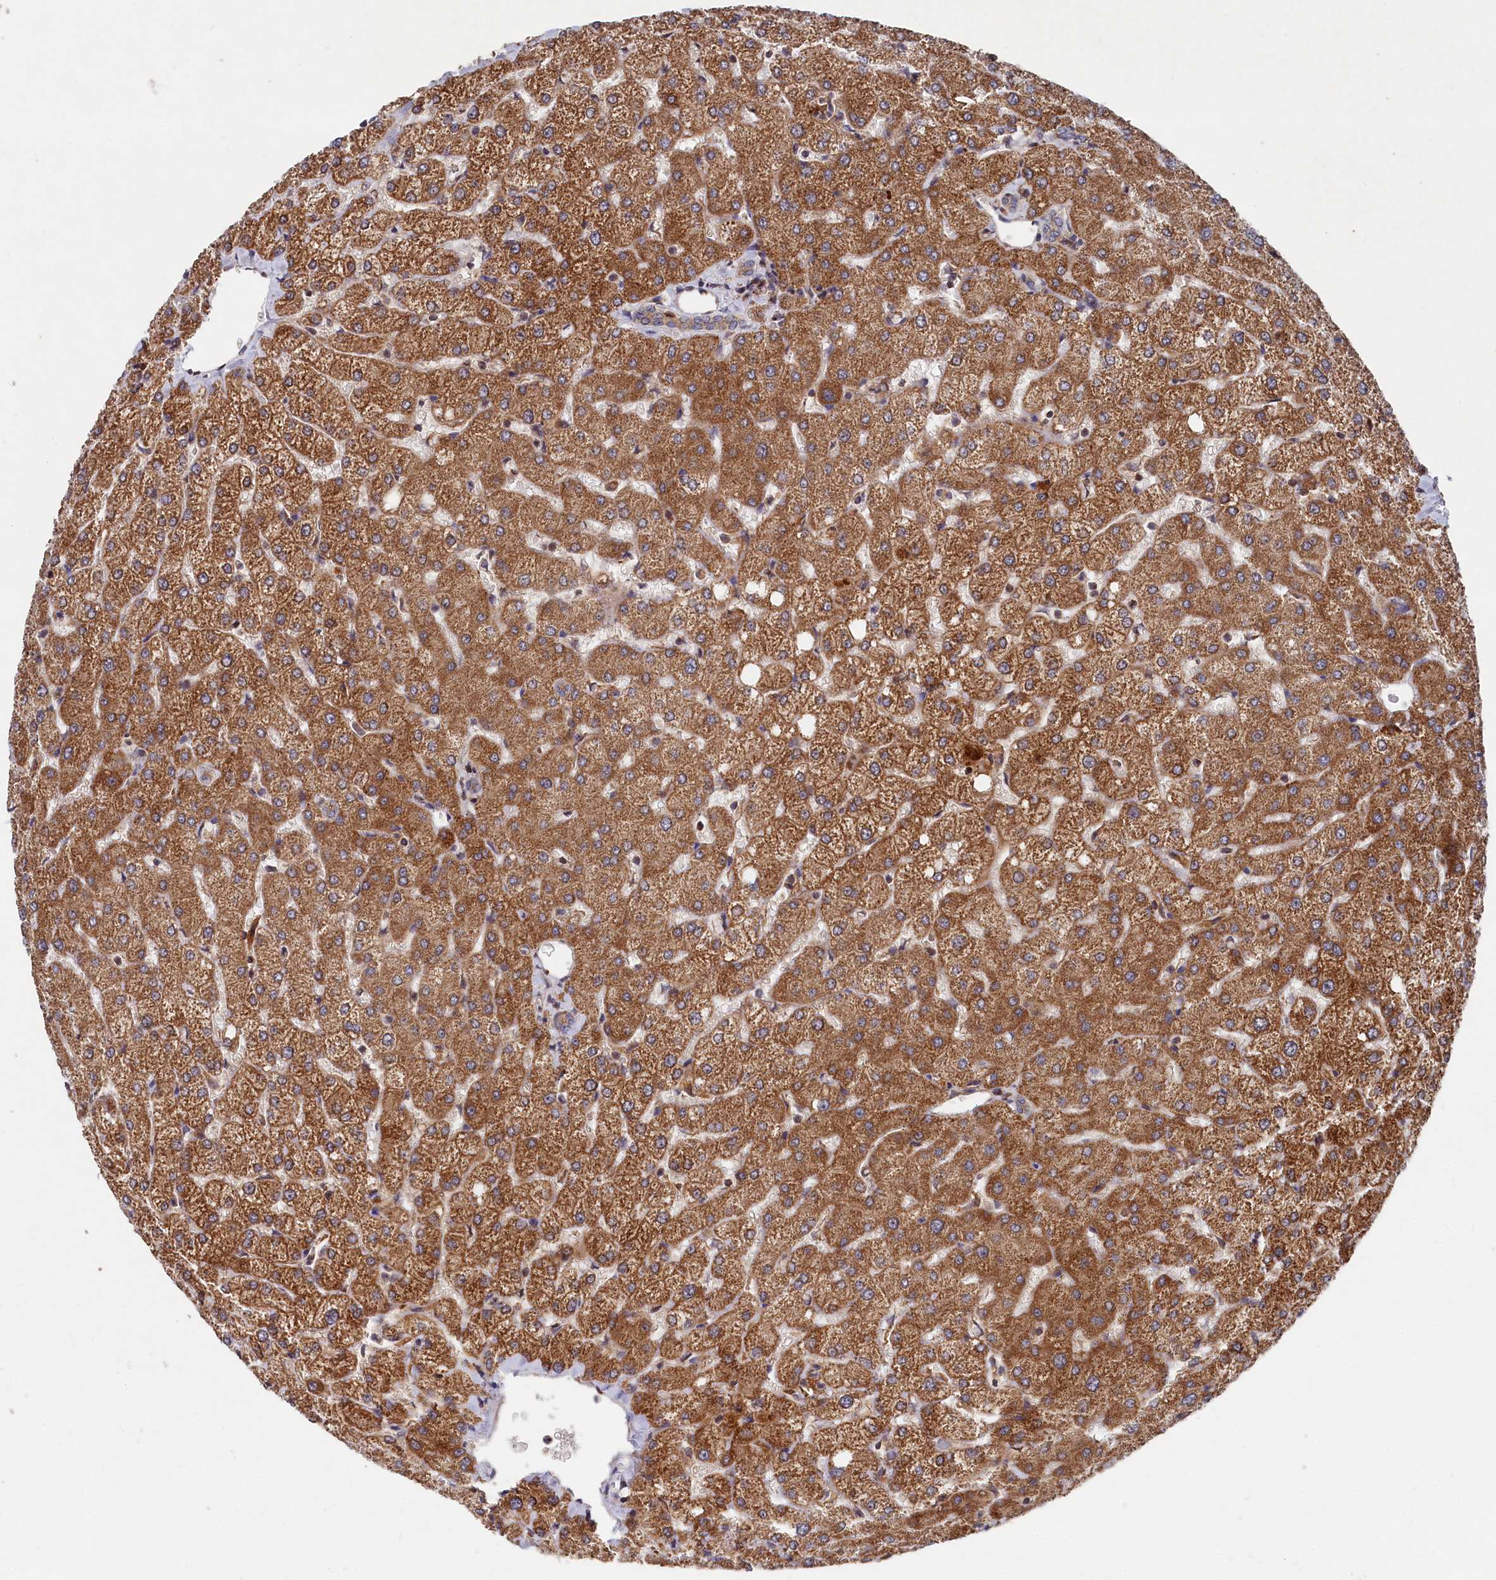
{"staining": {"intensity": "weak", "quantity": ">75%", "location": "cytoplasmic/membranous"}, "tissue": "liver", "cell_type": "Cholangiocytes", "image_type": "normal", "snomed": [{"axis": "morphology", "description": "Normal tissue, NOS"}, {"axis": "topography", "description": "Liver"}], "caption": "Immunohistochemistry (IHC) image of unremarkable liver: liver stained using IHC displays low levels of weak protein expression localized specifically in the cytoplasmic/membranous of cholangiocytes, appearing as a cytoplasmic/membranous brown color.", "gene": "SUPV3L1", "patient": {"sex": "female", "age": 54}}